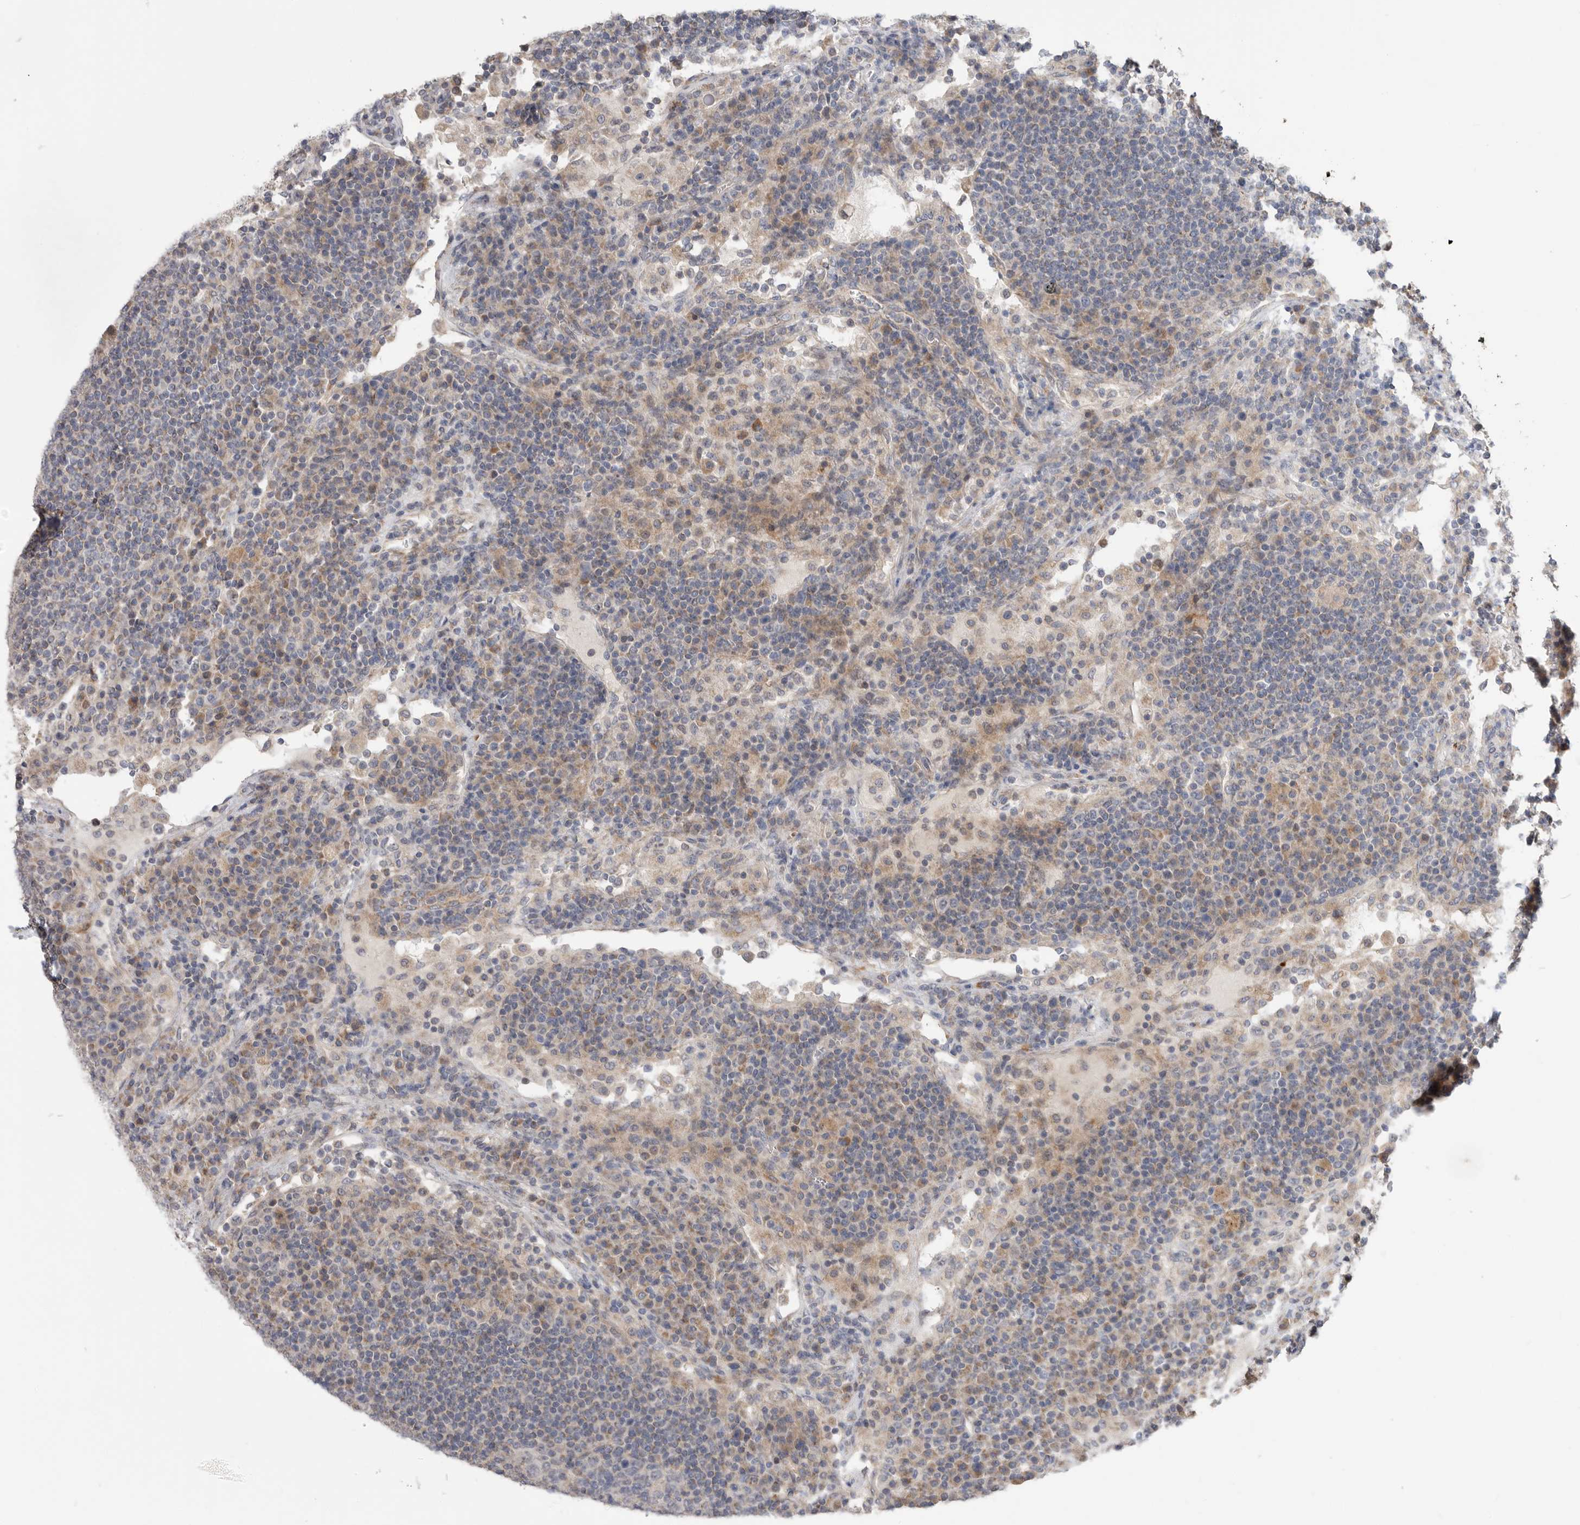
{"staining": {"intensity": "weak", "quantity": "<25%", "location": "cytoplasmic/membranous"}, "tissue": "lymph node", "cell_type": "Germinal center cells", "image_type": "normal", "snomed": [{"axis": "morphology", "description": "Normal tissue, NOS"}, {"axis": "topography", "description": "Lymph node"}], "caption": "Image shows no significant protein staining in germinal center cells of normal lymph node.", "gene": "MTFR1L", "patient": {"sex": "female", "age": 53}}